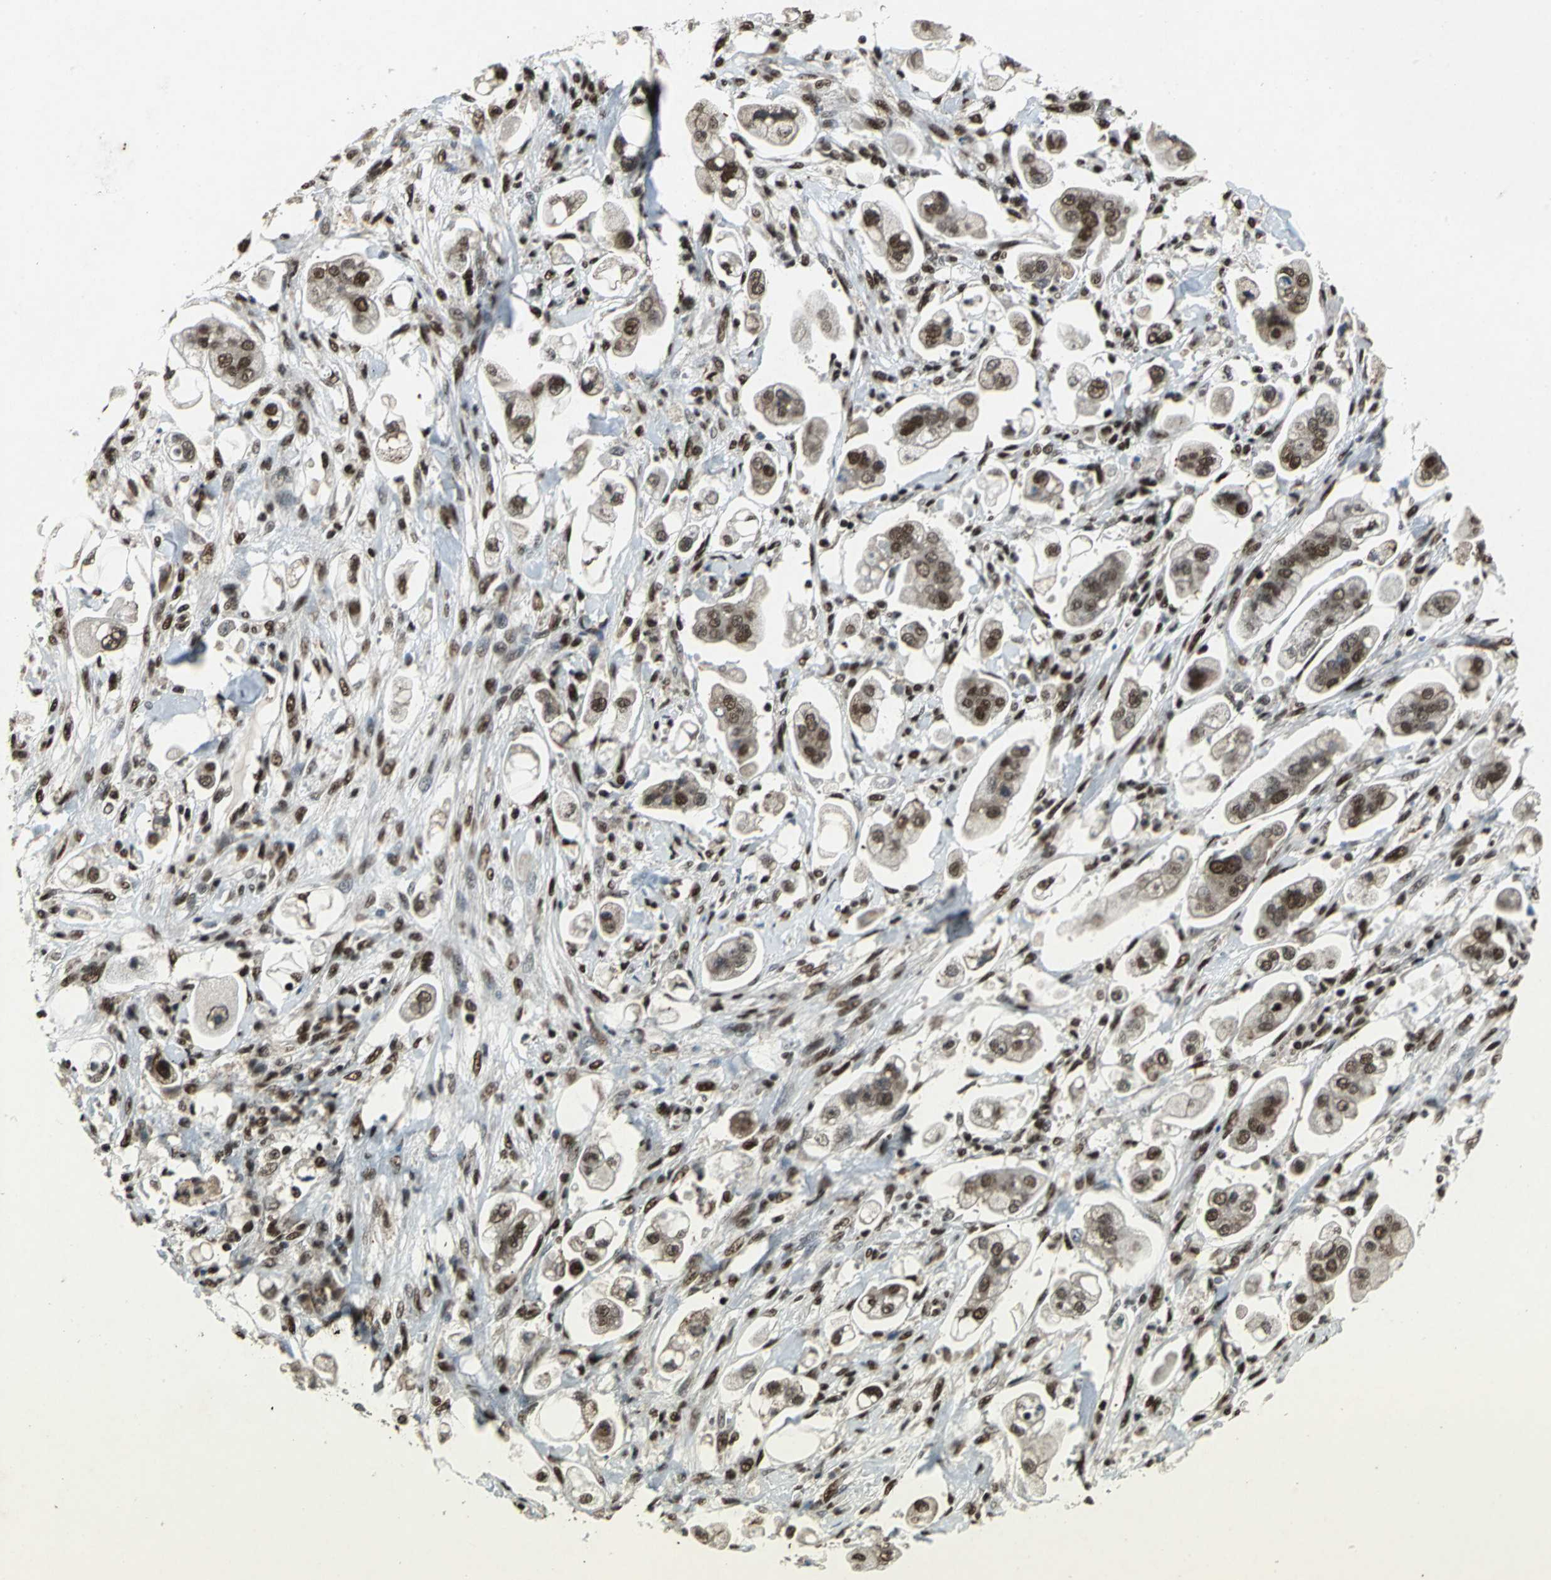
{"staining": {"intensity": "strong", "quantity": ">75%", "location": "nuclear"}, "tissue": "stomach cancer", "cell_type": "Tumor cells", "image_type": "cancer", "snomed": [{"axis": "morphology", "description": "Adenocarcinoma, NOS"}, {"axis": "topography", "description": "Stomach"}], "caption": "Stomach adenocarcinoma stained for a protein (brown) reveals strong nuclear positive positivity in approximately >75% of tumor cells.", "gene": "MTA2", "patient": {"sex": "male", "age": 62}}